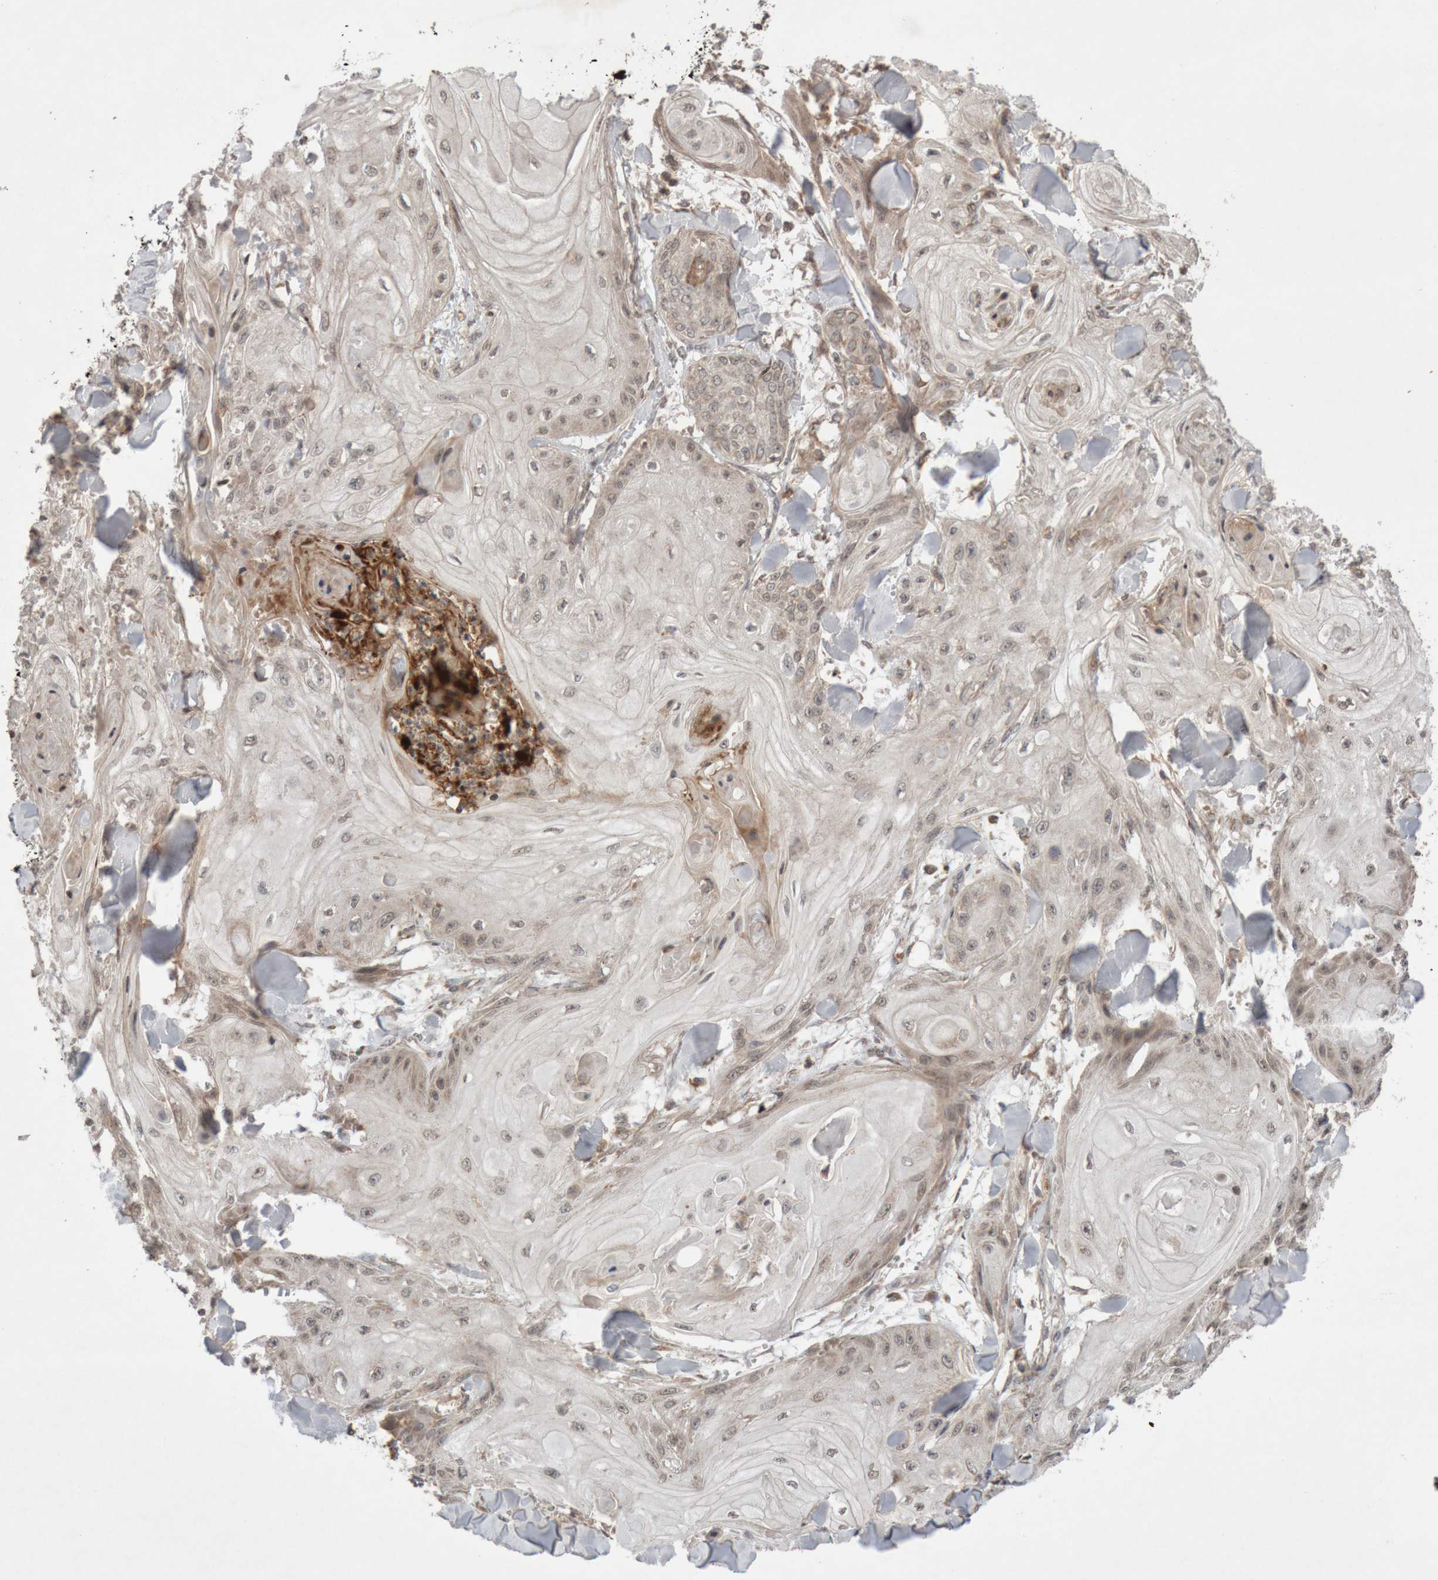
{"staining": {"intensity": "weak", "quantity": "25%-75%", "location": "cytoplasmic/membranous"}, "tissue": "skin cancer", "cell_type": "Tumor cells", "image_type": "cancer", "snomed": [{"axis": "morphology", "description": "Squamous cell carcinoma, NOS"}, {"axis": "topography", "description": "Skin"}], "caption": "Immunohistochemistry of skin cancer (squamous cell carcinoma) shows low levels of weak cytoplasmic/membranous expression in approximately 25%-75% of tumor cells.", "gene": "KIF21B", "patient": {"sex": "male", "age": 74}}